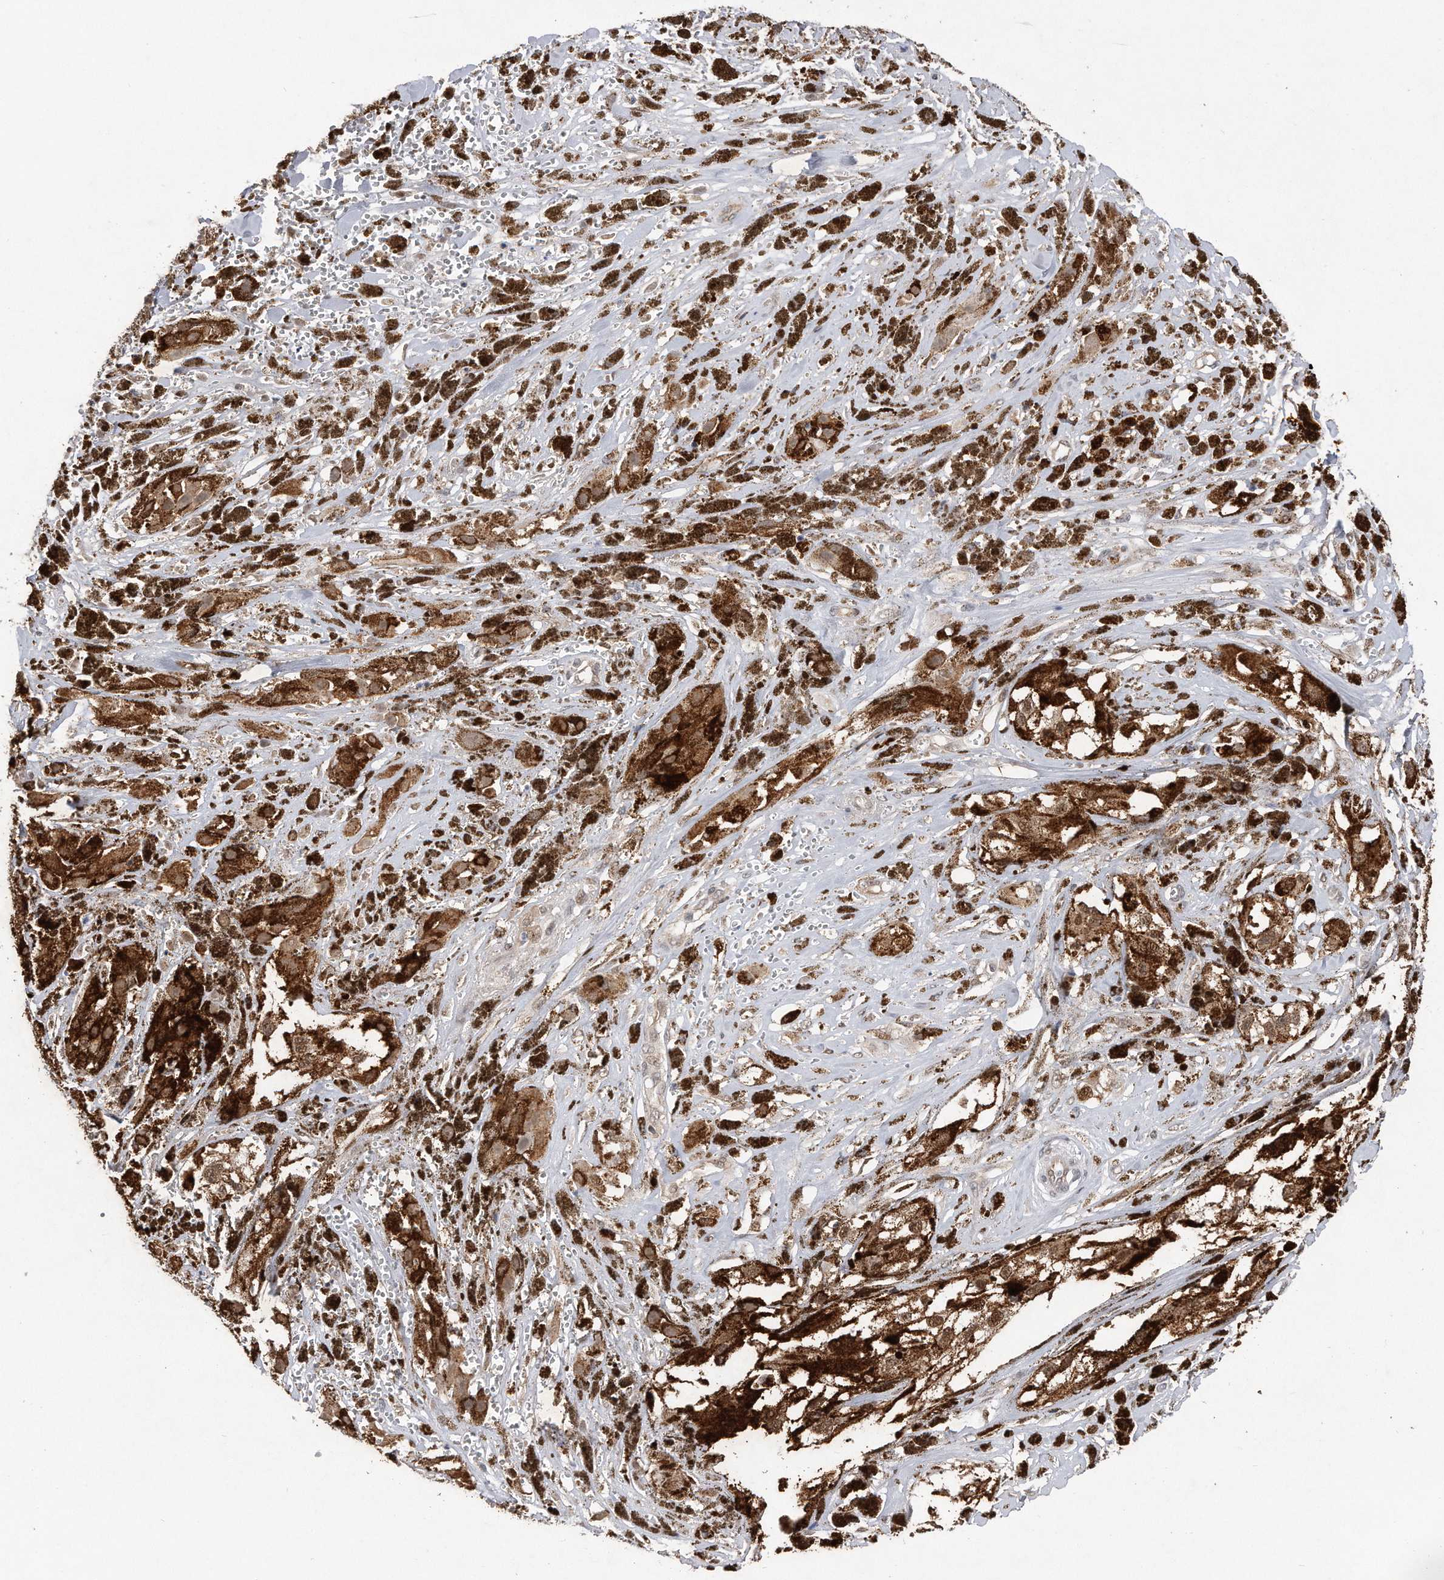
{"staining": {"intensity": "moderate", "quantity": ">75%", "location": "cytoplasmic/membranous"}, "tissue": "melanoma", "cell_type": "Tumor cells", "image_type": "cancer", "snomed": [{"axis": "morphology", "description": "Malignant melanoma, NOS"}, {"axis": "topography", "description": "Skin"}], "caption": "Protein staining of malignant melanoma tissue demonstrates moderate cytoplasmic/membranous expression in approximately >75% of tumor cells.", "gene": "RWDD2A", "patient": {"sex": "male", "age": 88}}